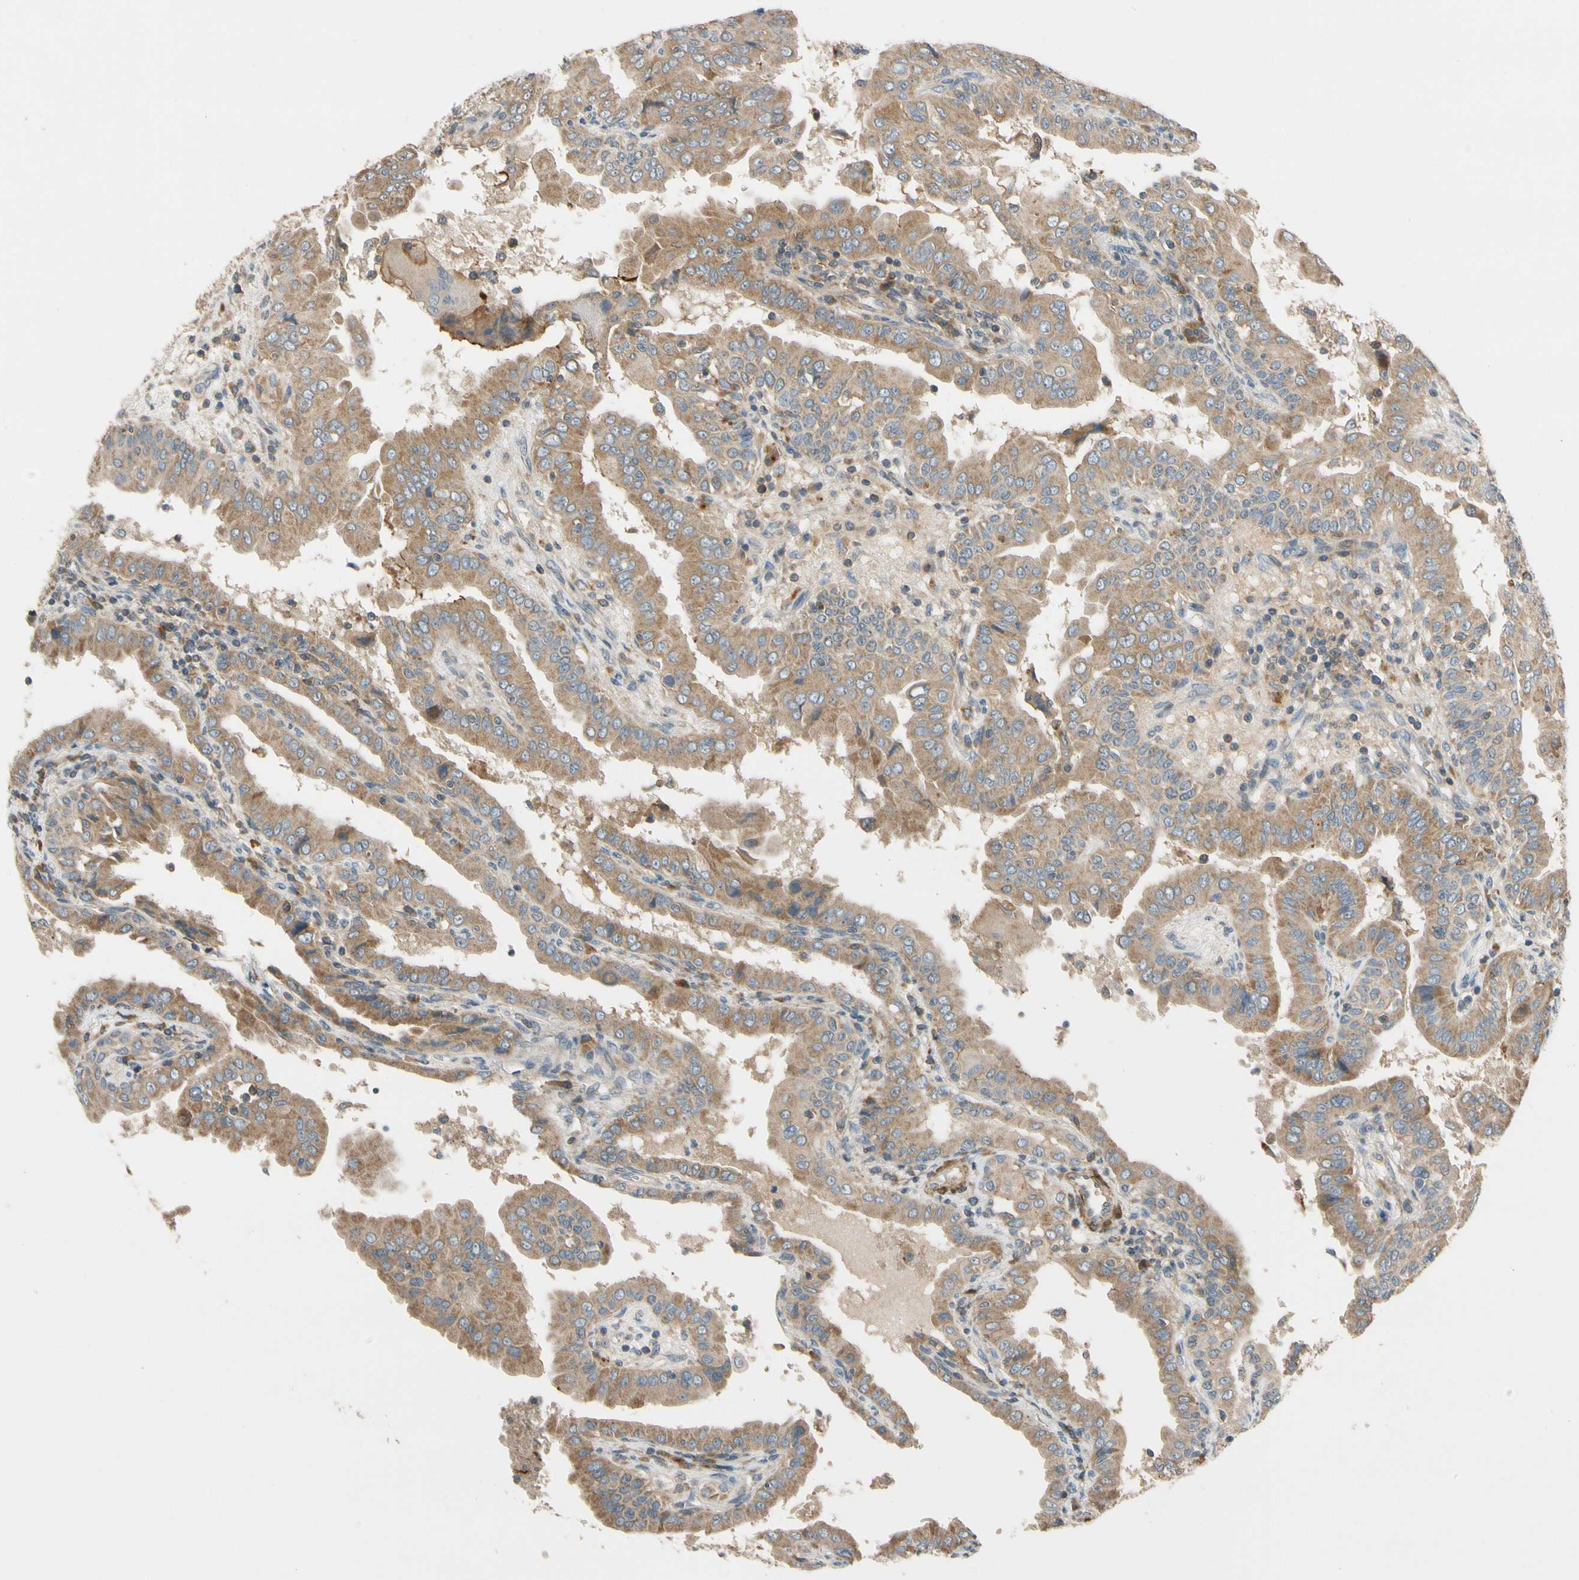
{"staining": {"intensity": "moderate", "quantity": ">75%", "location": "cytoplasmic/membranous"}, "tissue": "thyroid cancer", "cell_type": "Tumor cells", "image_type": "cancer", "snomed": [{"axis": "morphology", "description": "Papillary adenocarcinoma, NOS"}, {"axis": "topography", "description": "Thyroid gland"}], "caption": "Protein staining by immunohistochemistry (IHC) reveals moderate cytoplasmic/membranous expression in about >75% of tumor cells in thyroid cancer. Immunohistochemistry (ihc) stains the protein in brown and the nuclei are stained blue.", "gene": "MST1R", "patient": {"sex": "male", "age": 33}}